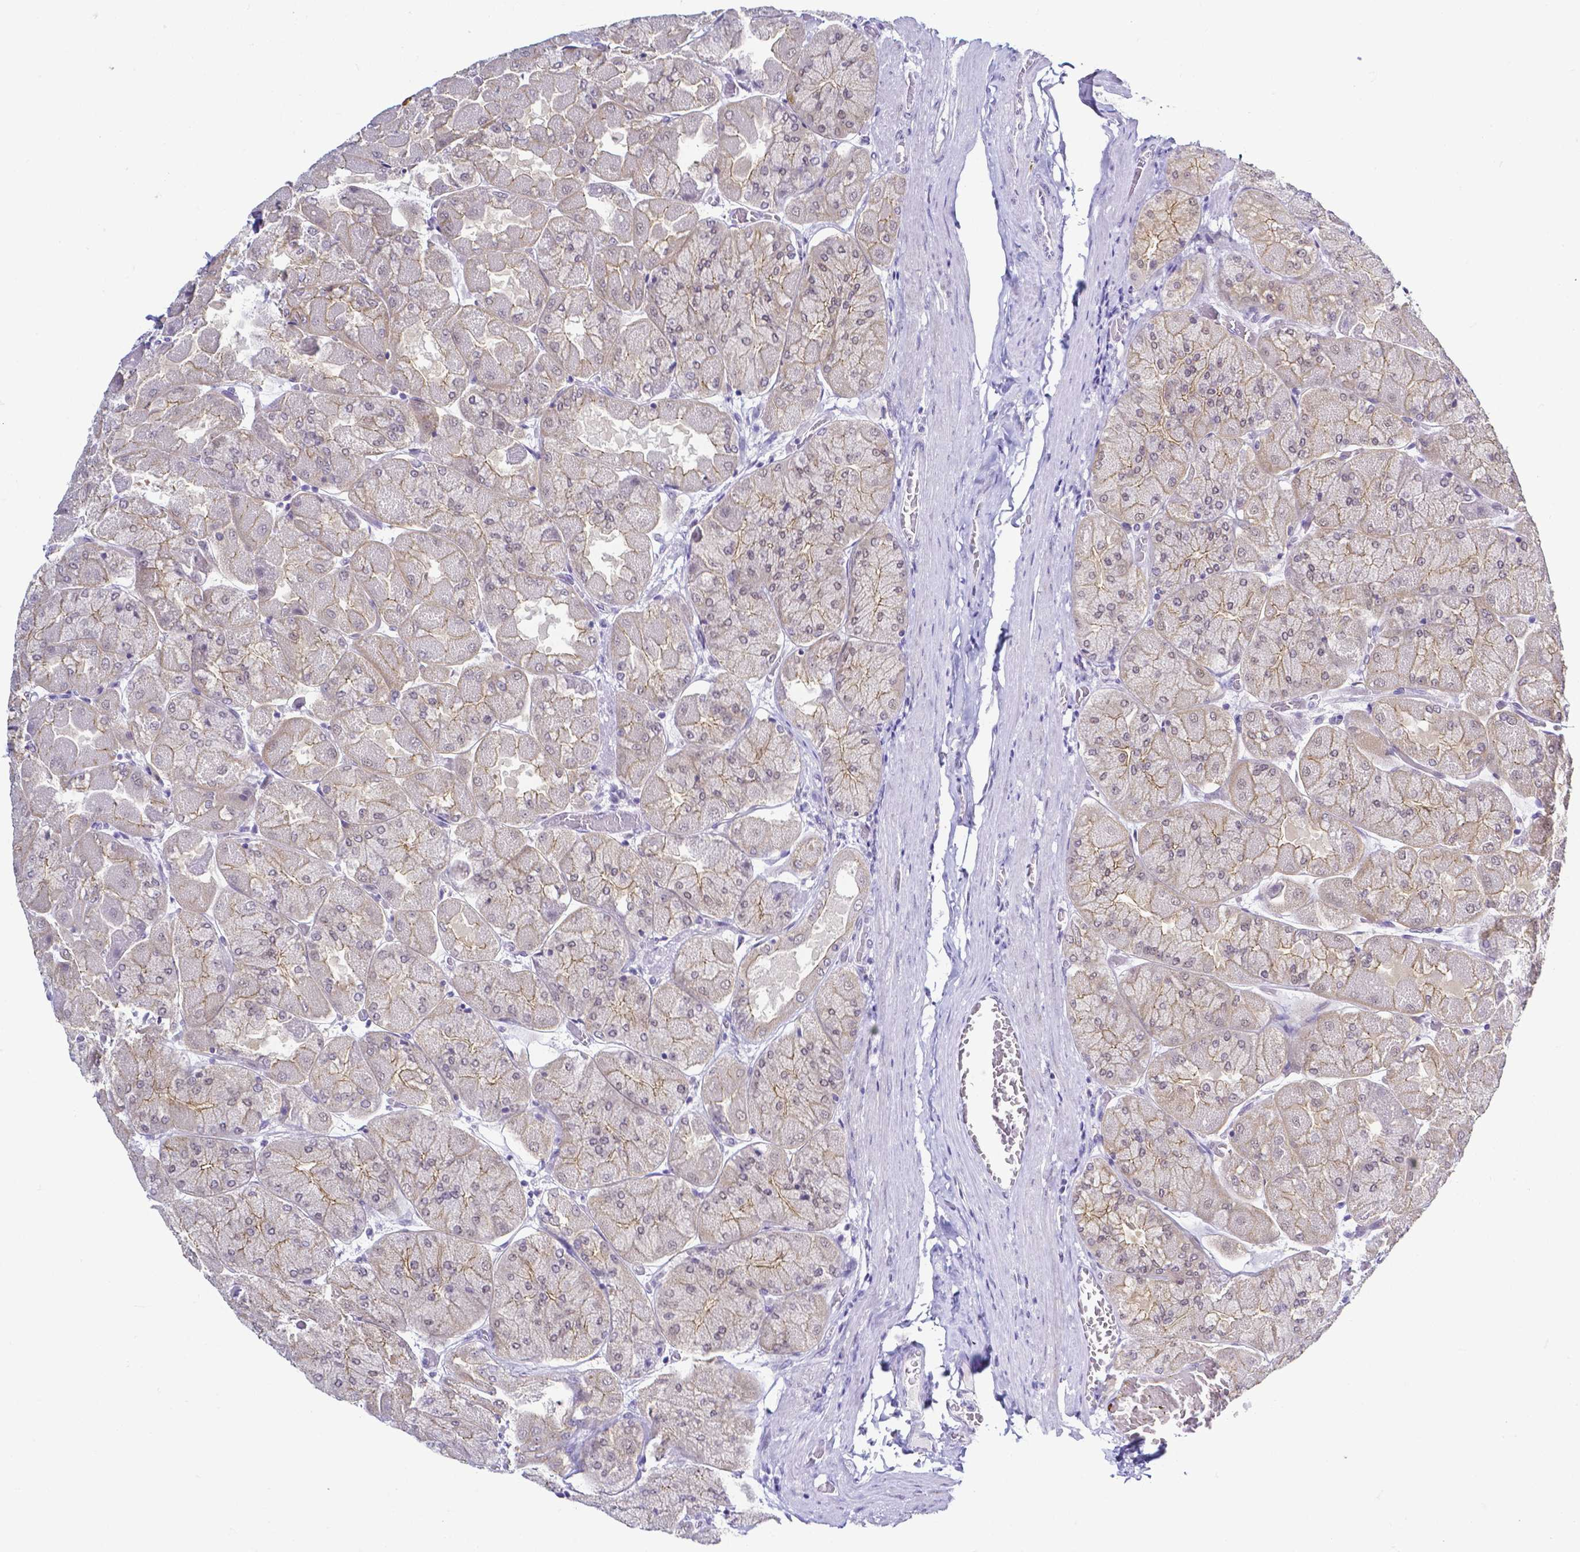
{"staining": {"intensity": "moderate", "quantity": "25%-75%", "location": "cytoplasmic/membranous"}, "tissue": "stomach", "cell_type": "Glandular cells", "image_type": "normal", "snomed": [{"axis": "morphology", "description": "Normal tissue, NOS"}, {"axis": "topography", "description": "Stomach"}], "caption": "This photomicrograph displays IHC staining of normal stomach, with medium moderate cytoplasmic/membranous positivity in about 25%-75% of glandular cells.", "gene": "FAM83G", "patient": {"sex": "female", "age": 61}}